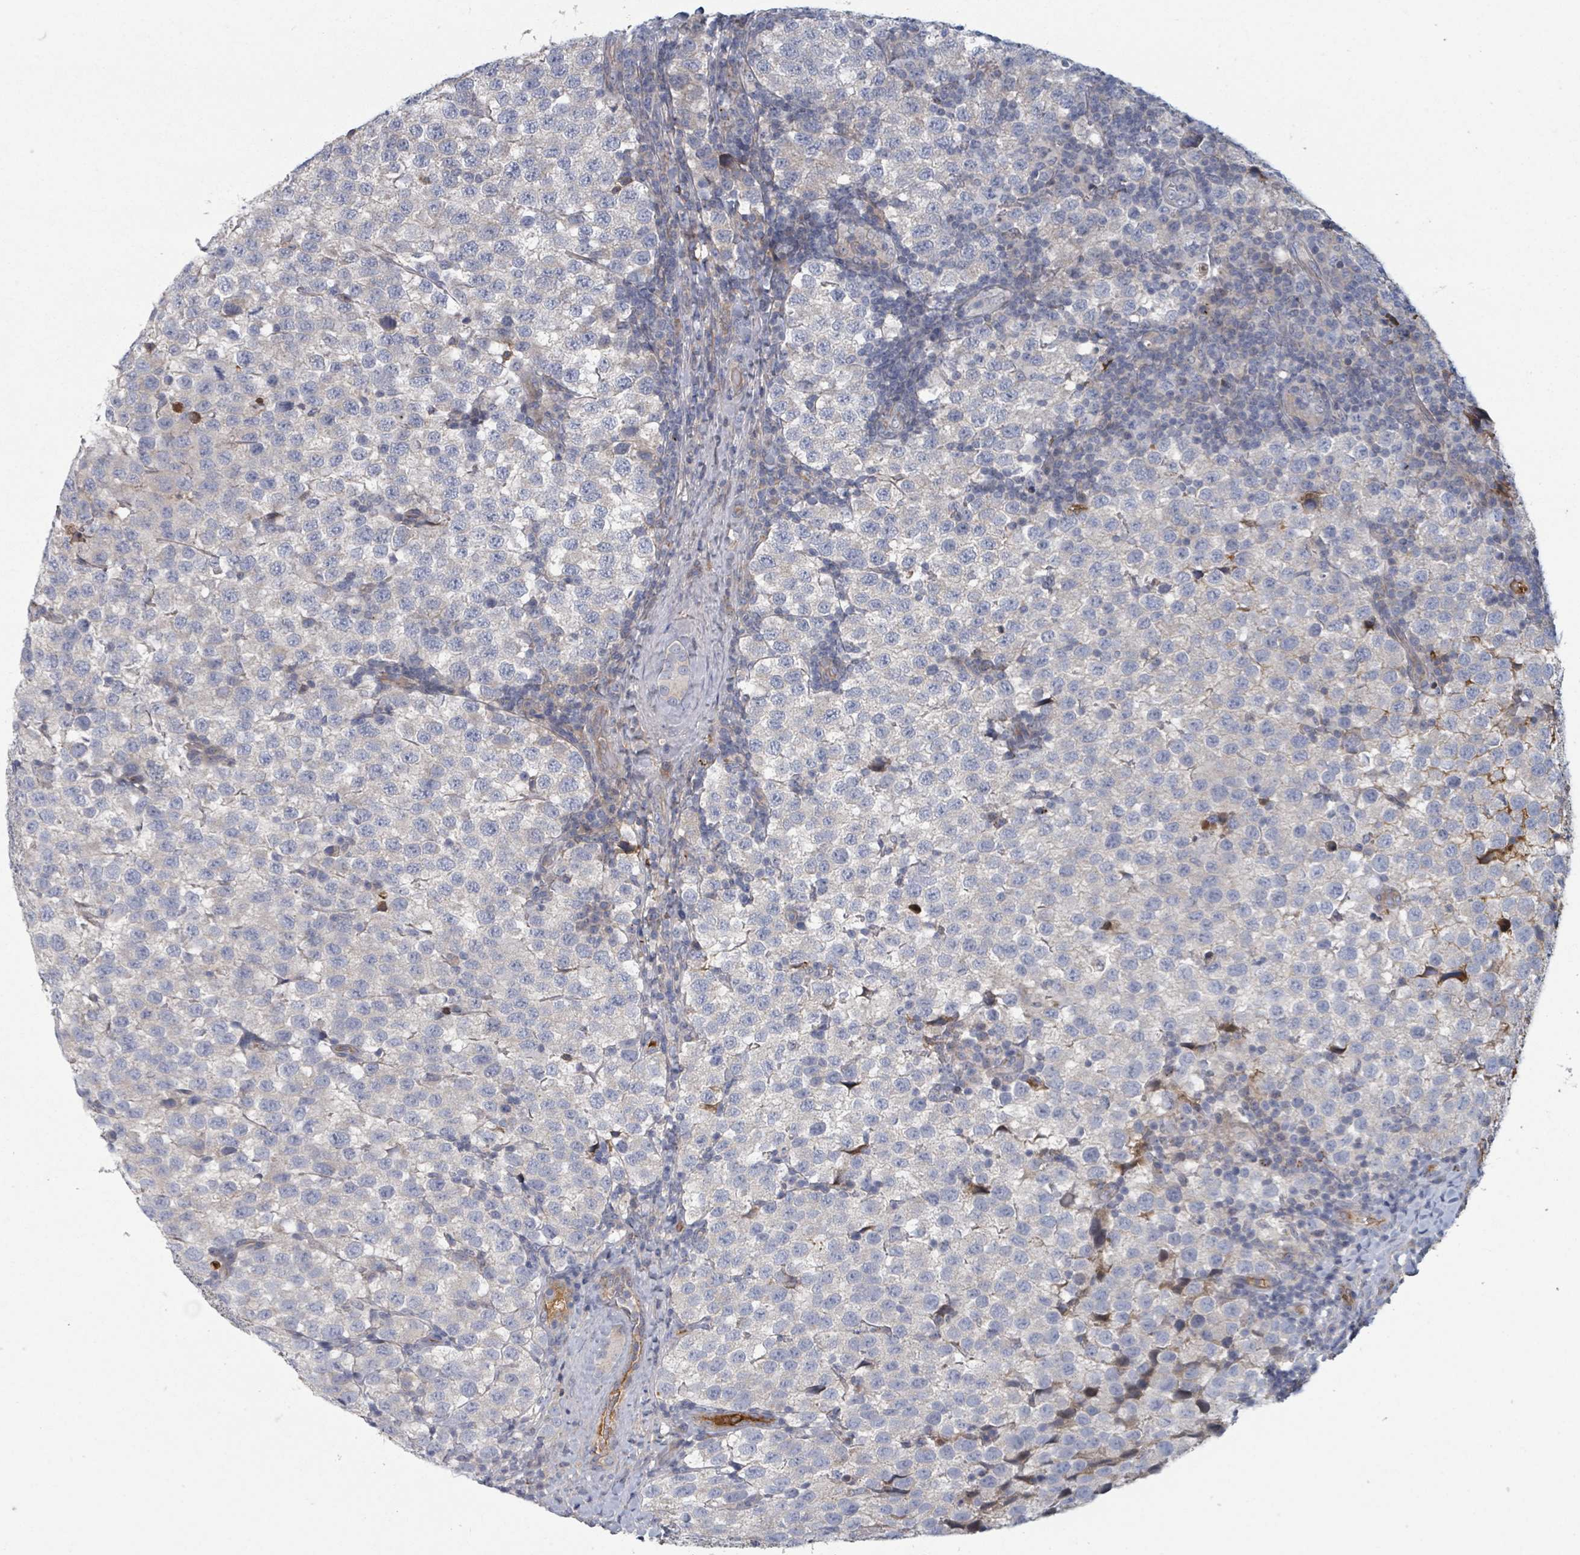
{"staining": {"intensity": "negative", "quantity": "none", "location": "none"}, "tissue": "testis cancer", "cell_type": "Tumor cells", "image_type": "cancer", "snomed": [{"axis": "morphology", "description": "Seminoma, NOS"}, {"axis": "topography", "description": "Testis"}], "caption": "A high-resolution image shows IHC staining of seminoma (testis), which demonstrates no significant expression in tumor cells.", "gene": "GABBR1", "patient": {"sex": "male", "age": 34}}